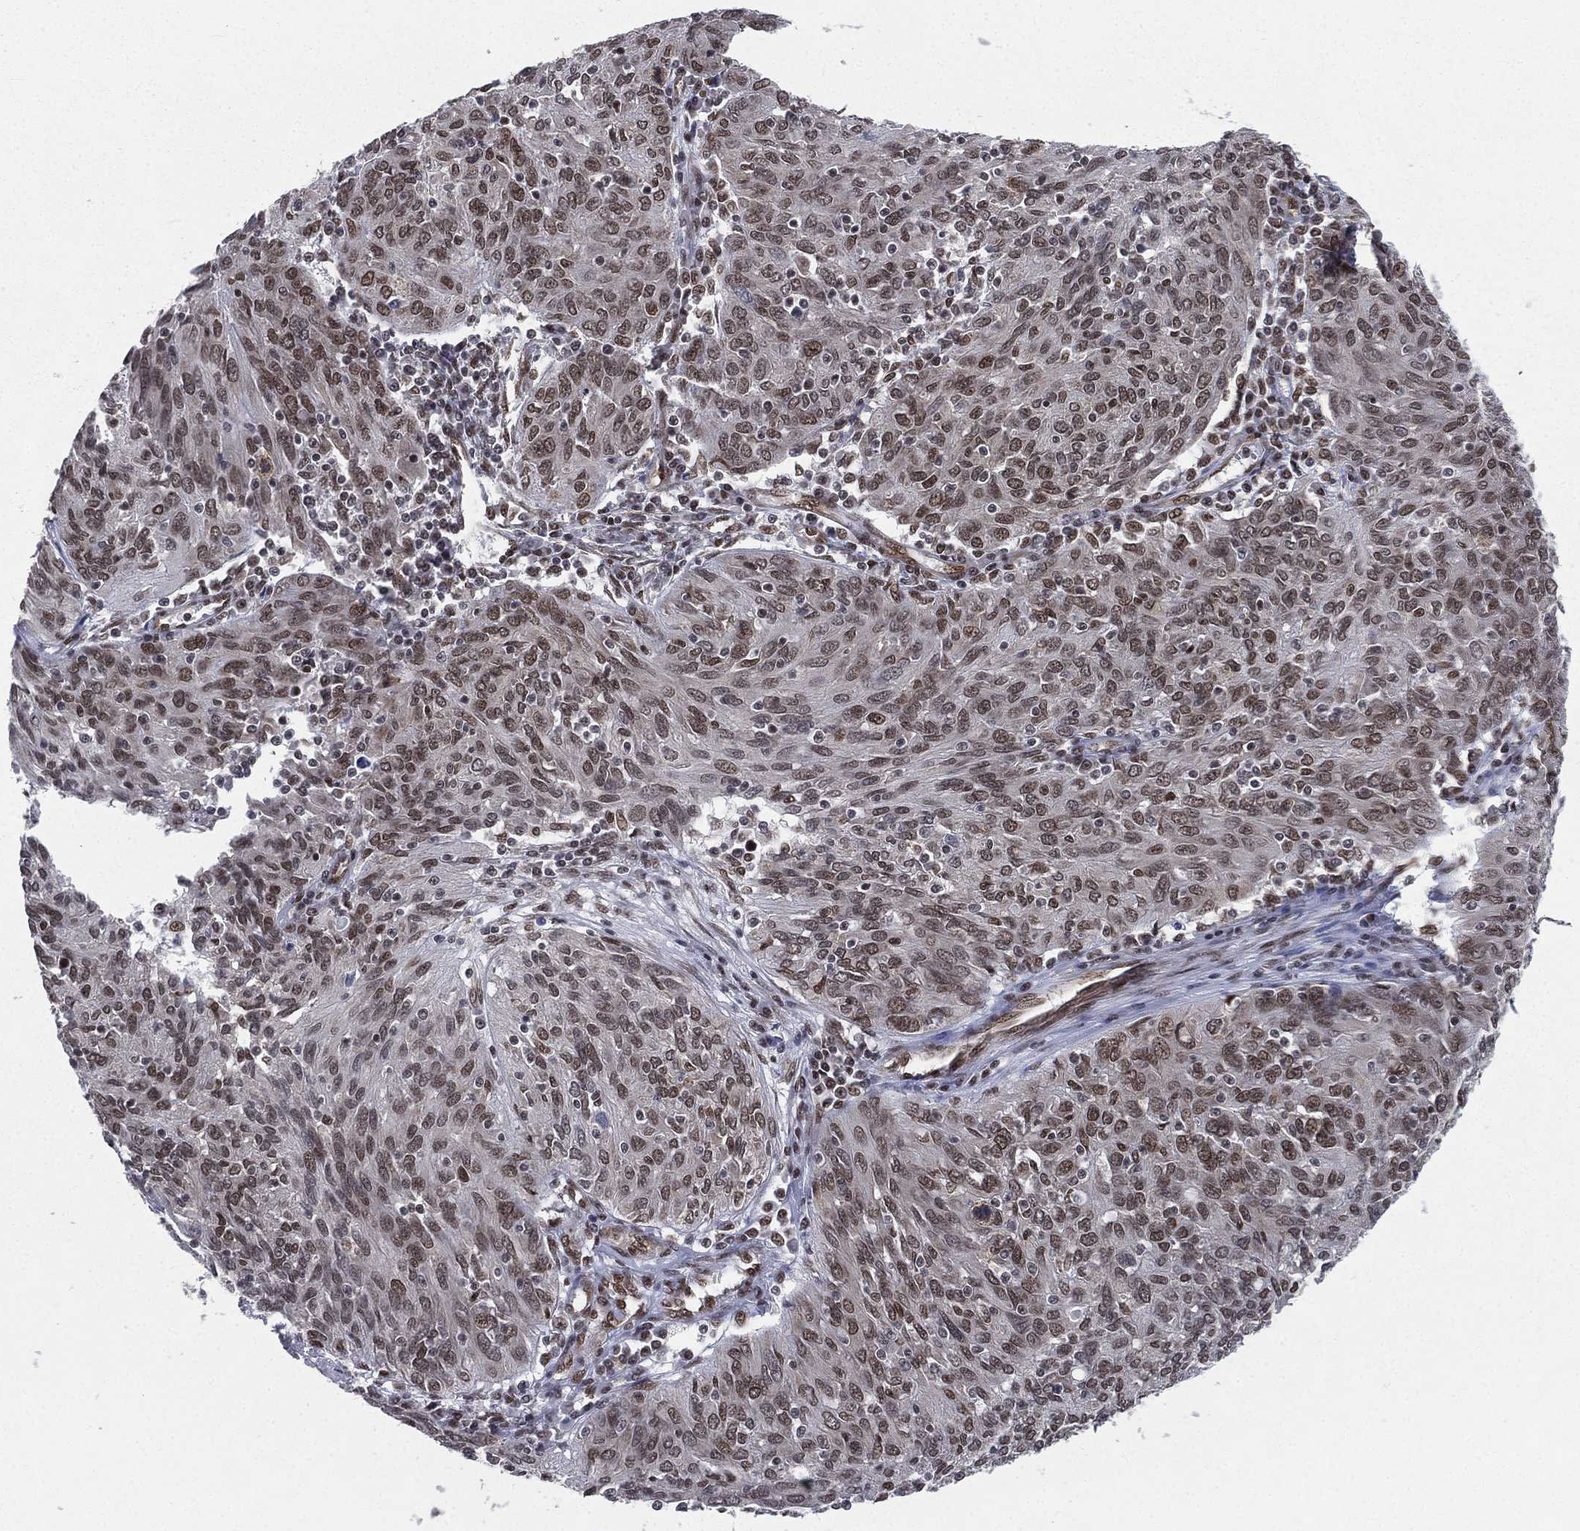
{"staining": {"intensity": "weak", "quantity": ">75%", "location": "nuclear"}, "tissue": "ovarian cancer", "cell_type": "Tumor cells", "image_type": "cancer", "snomed": [{"axis": "morphology", "description": "Carcinoma, endometroid"}, {"axis": "topography", "description": "Ovary"}], "caption": "Human endometroid carcinoma (ovarian) stained with a protein marker exhibits weak staining in tumor cells.", "gene": "FUBP3", "patient": {"sex": "female", "age": 50}}